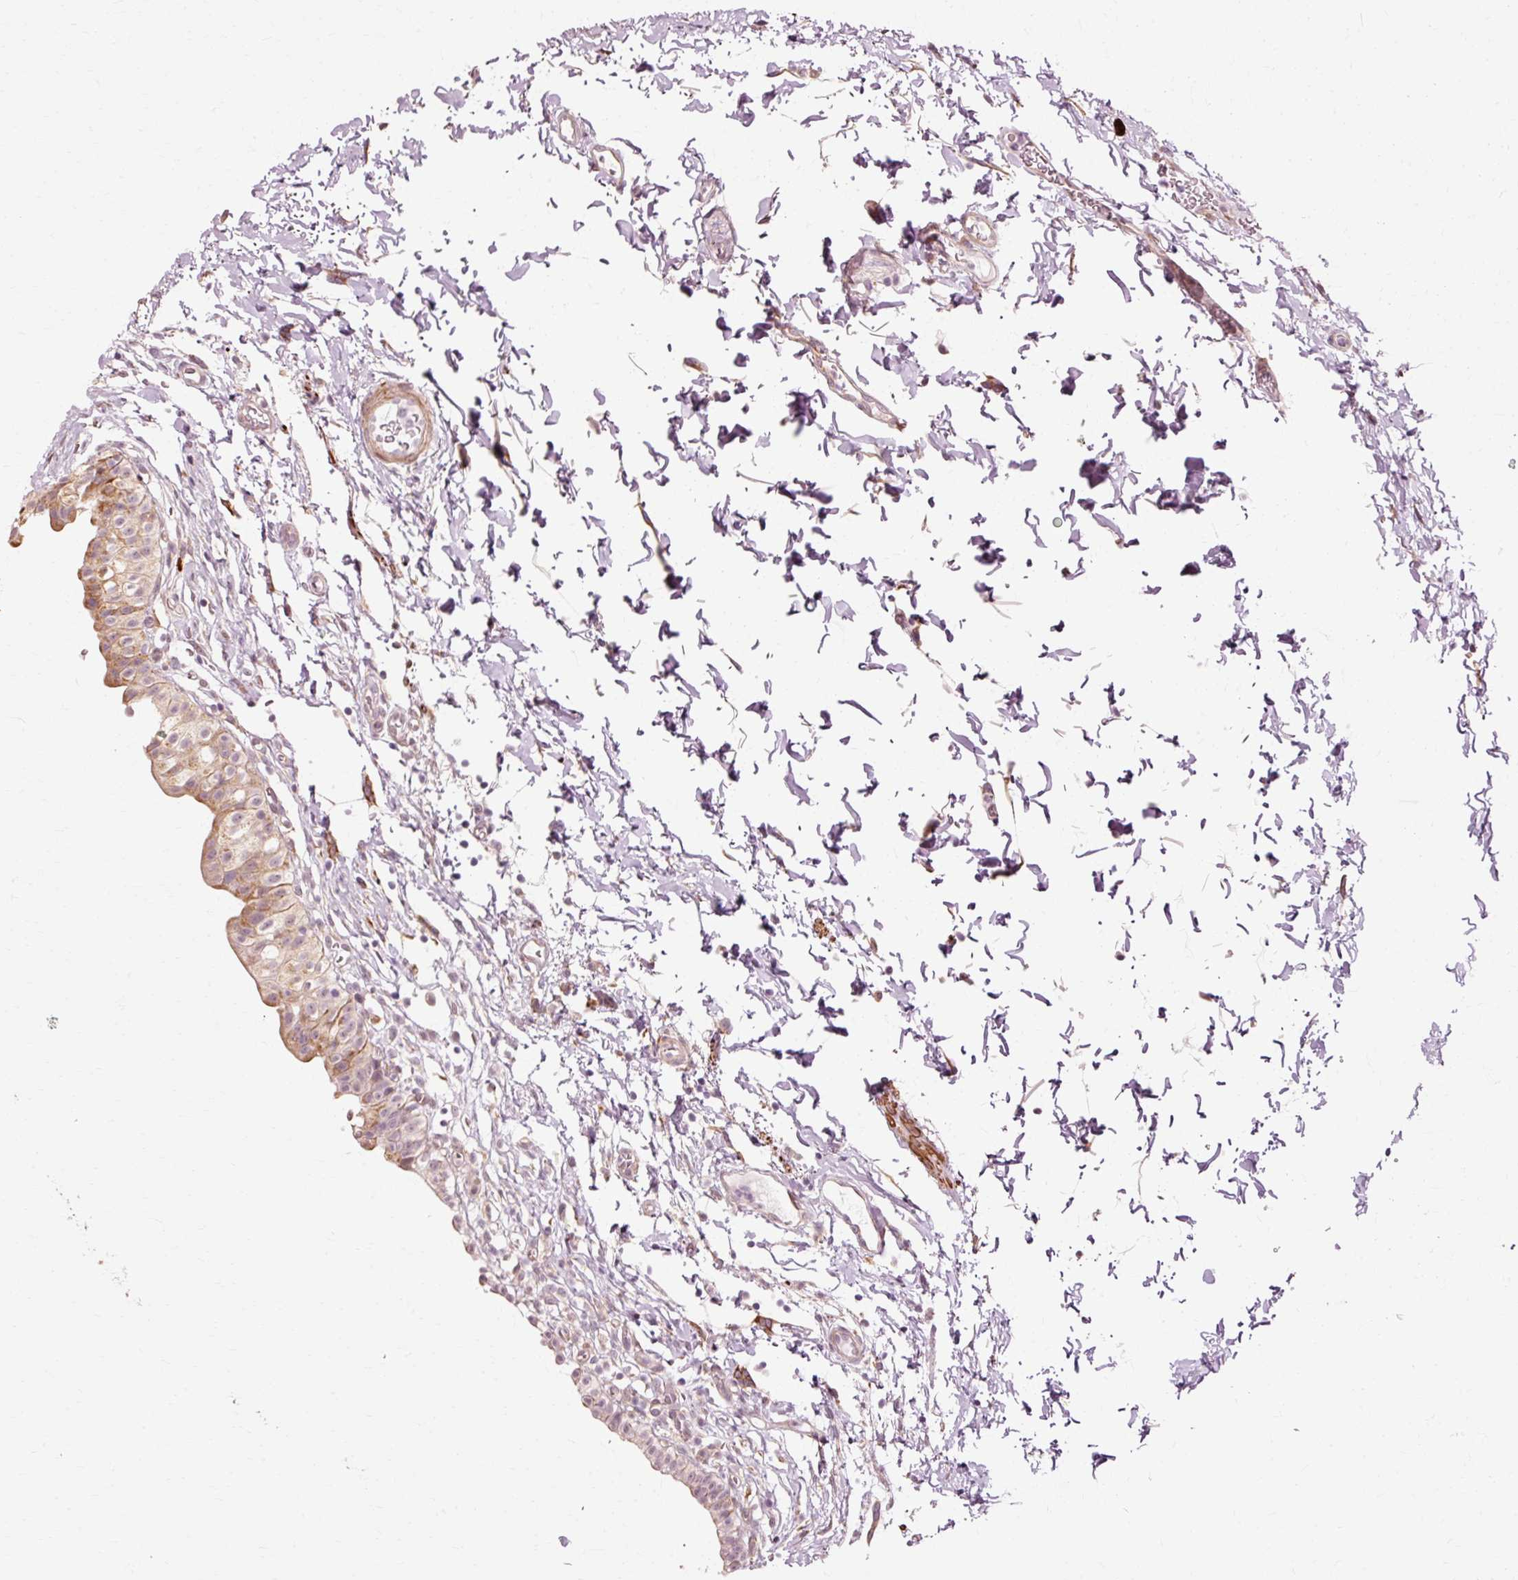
{"staining": {"intensity": "moderate", "quantity": "25%-75%", "location": "cytoplasmic/membranous"}, "tissue": "urinary bladder", "cell_type": "Urothelial cells", "image_type": "normal", "snomed": [{"axis": "morphology", "description": "Normal tissue, NOS"}, {"axis": "topography", "description": "Urinary bladder"}, {"axis": "topography", "description": "Peripheral nerve tissue"}], "caption": "The histopathology image displays immunohistochemical staining of benign urinary bladder. There is moderate cytoplasmic/membranous expression is present in about 25%-75% of urothelial cells.", "gene": "RANBP2", "patient": {"sex": "male", "age": 55}}